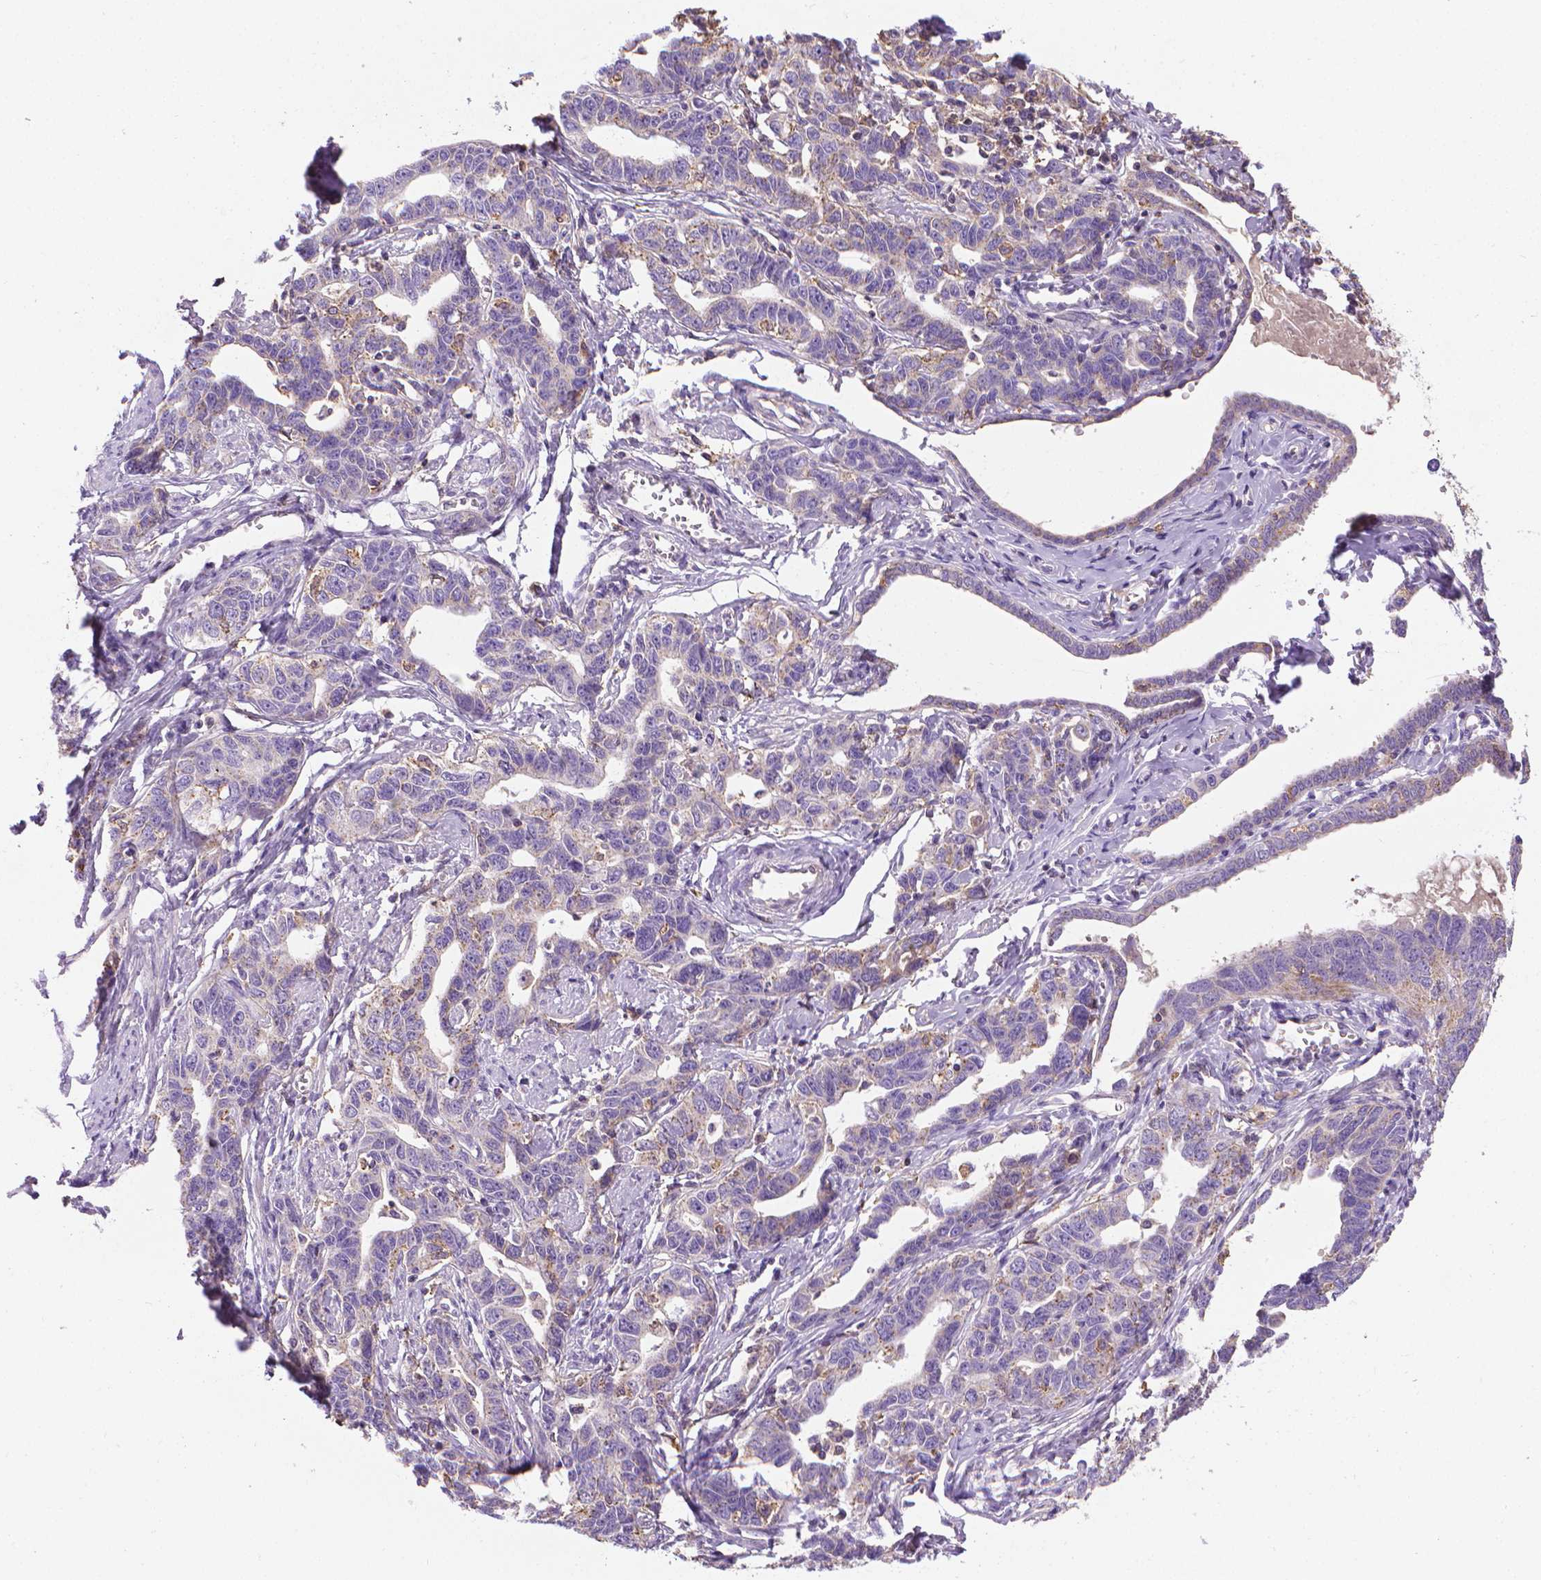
{"staining": {"intensity": "negative", "quantity": "none", "location": "none"}, "tissue": "ovarian cancer", "cell_type": "Tumor cells", "image_type": "cancer", "snomed": [{"axis": "morphology", "description": "Cystadenocarcinoma, serous, NOS"}, {"axis": "topography", "description": "Ovary"}], "caption": "Immunohistochemistry (IHC) image of serous cystadenocarcinoma (ovarian) stained for a protein (brown), which displays no expression in tumor cells.", "gene": "SLC51B", "patient": {"sex": "female", "age": 69}}